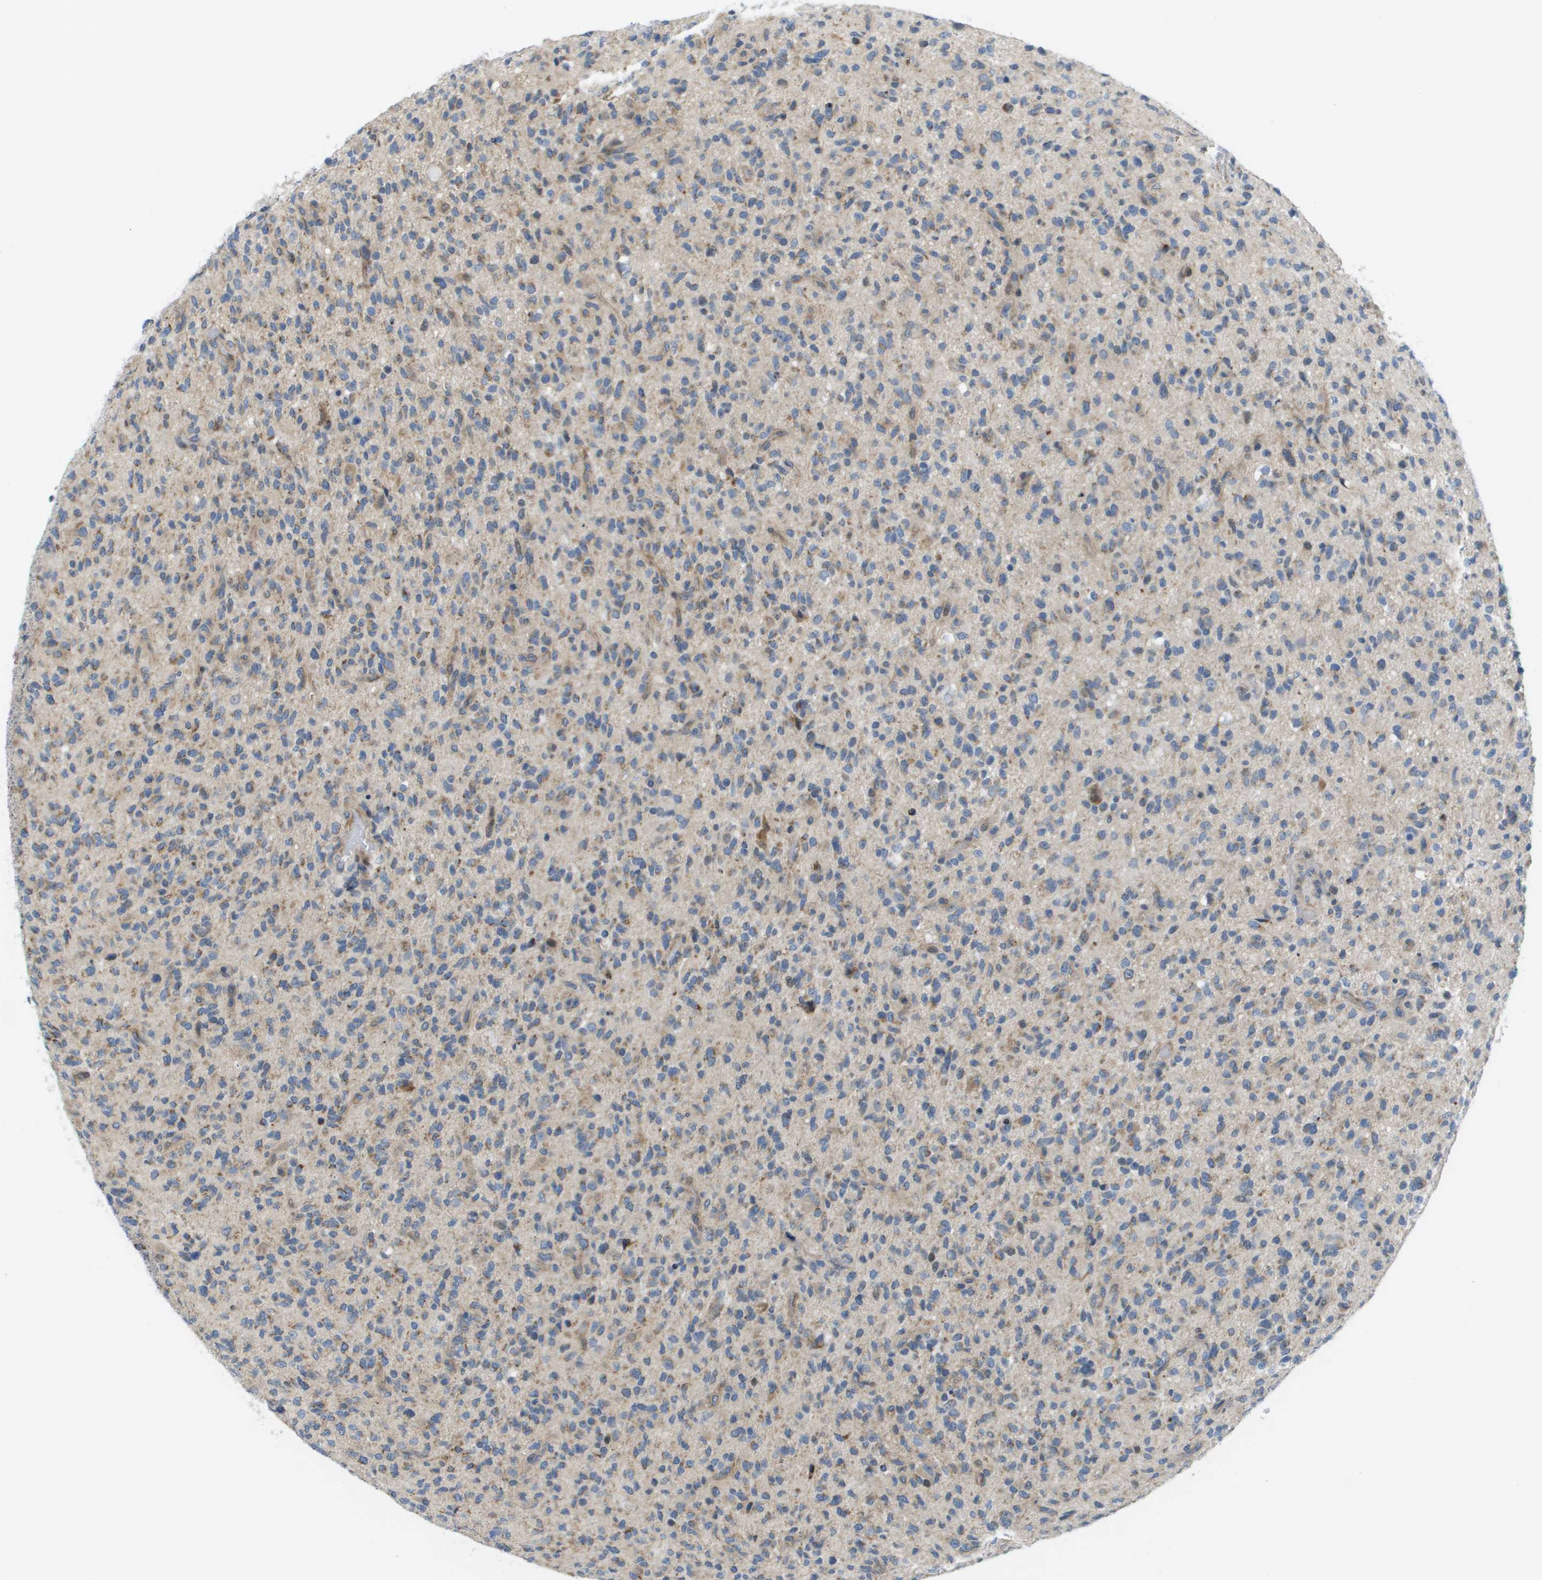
{"staining": {"intensity": "negative", "quantity": "none", "location": "none"}, "tissue": "glioma", "cell_type": "Tumor cells", "image_type": "cancer", "snomed": [{"axis": "morphology", "description": "Glioma, malignant, High grade"}, {"axis": "topography", "description": "Brain"}], "caption": "A high-resolution histopathology image shows immunohistochemistry (IHC) staining of malignant glioma (high-grade), which reveals no significant expression in tumor cells. (IHC, brightfield microscopy, high magnification).", "gene": "KRT23", "patient": {"sex": "male", "age": 71}}